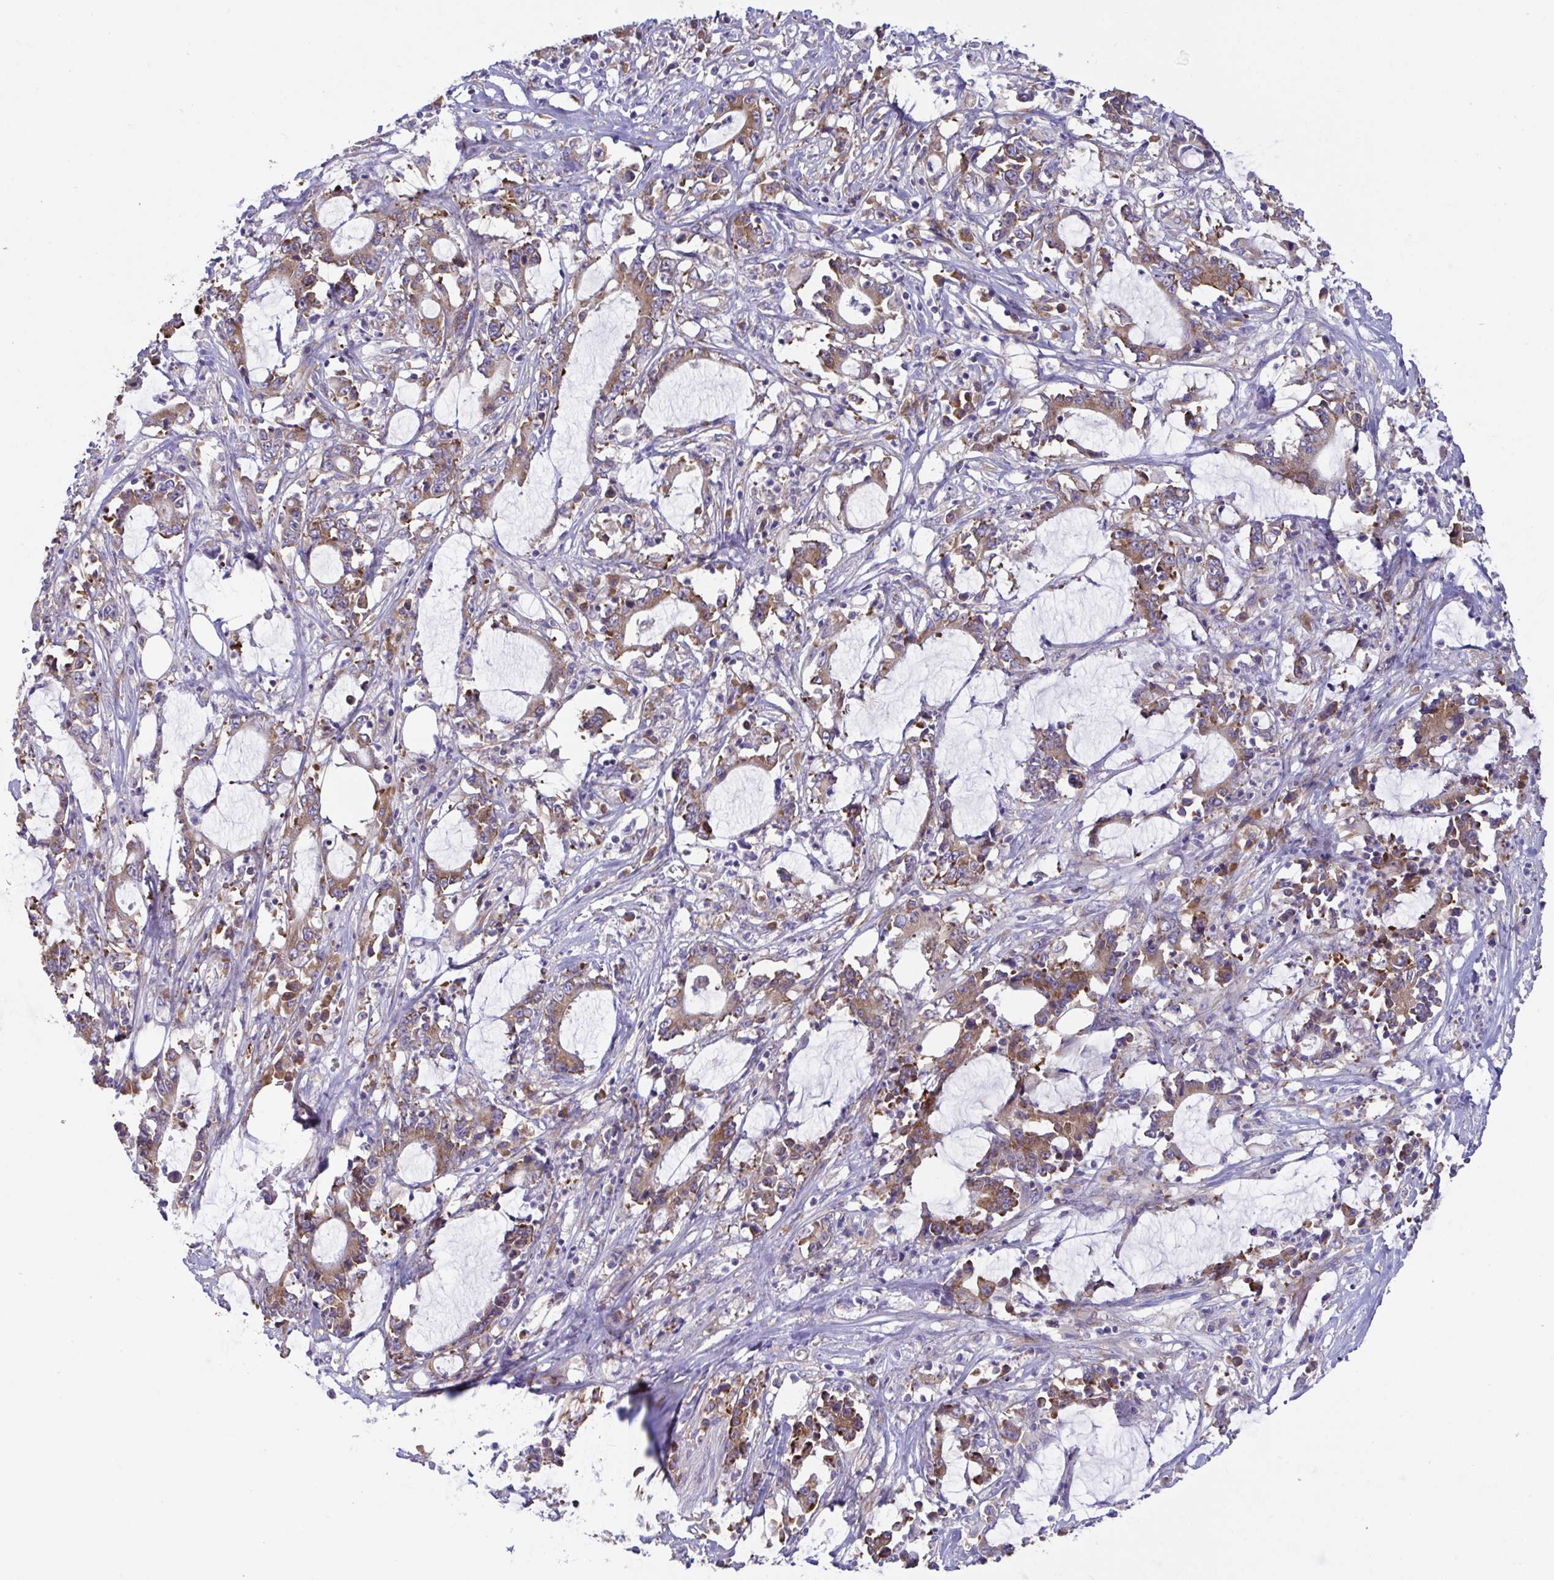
{"staining": {"intensity": "moderate", "quantity": ">75%", "location": "cytoplasmic/membranous"}, "tissue": "stomach cancer", "cell_type": "Tumor cells", "image_type": "cancer", "snomed": [{"axis": "morphology", "description": "Adenocarcinoma, NOS"}, {"axis": "topography", "description": "Stomach, upper"}], "caption": "Immunohistochemistry (DAB (3,3'-diaminobenzidine)) staining of stomach cancer (adenocarcinoma) demonstrates moderate cytoplasmic/membranous protein staining in about >75% of tumor cells. (Stains: DAB in brown, nuclei in blue, Microscopy: brightfield microscopy at high magnification).", "gene": "FAU", "patient": {"sex": "male", "age": 68}}